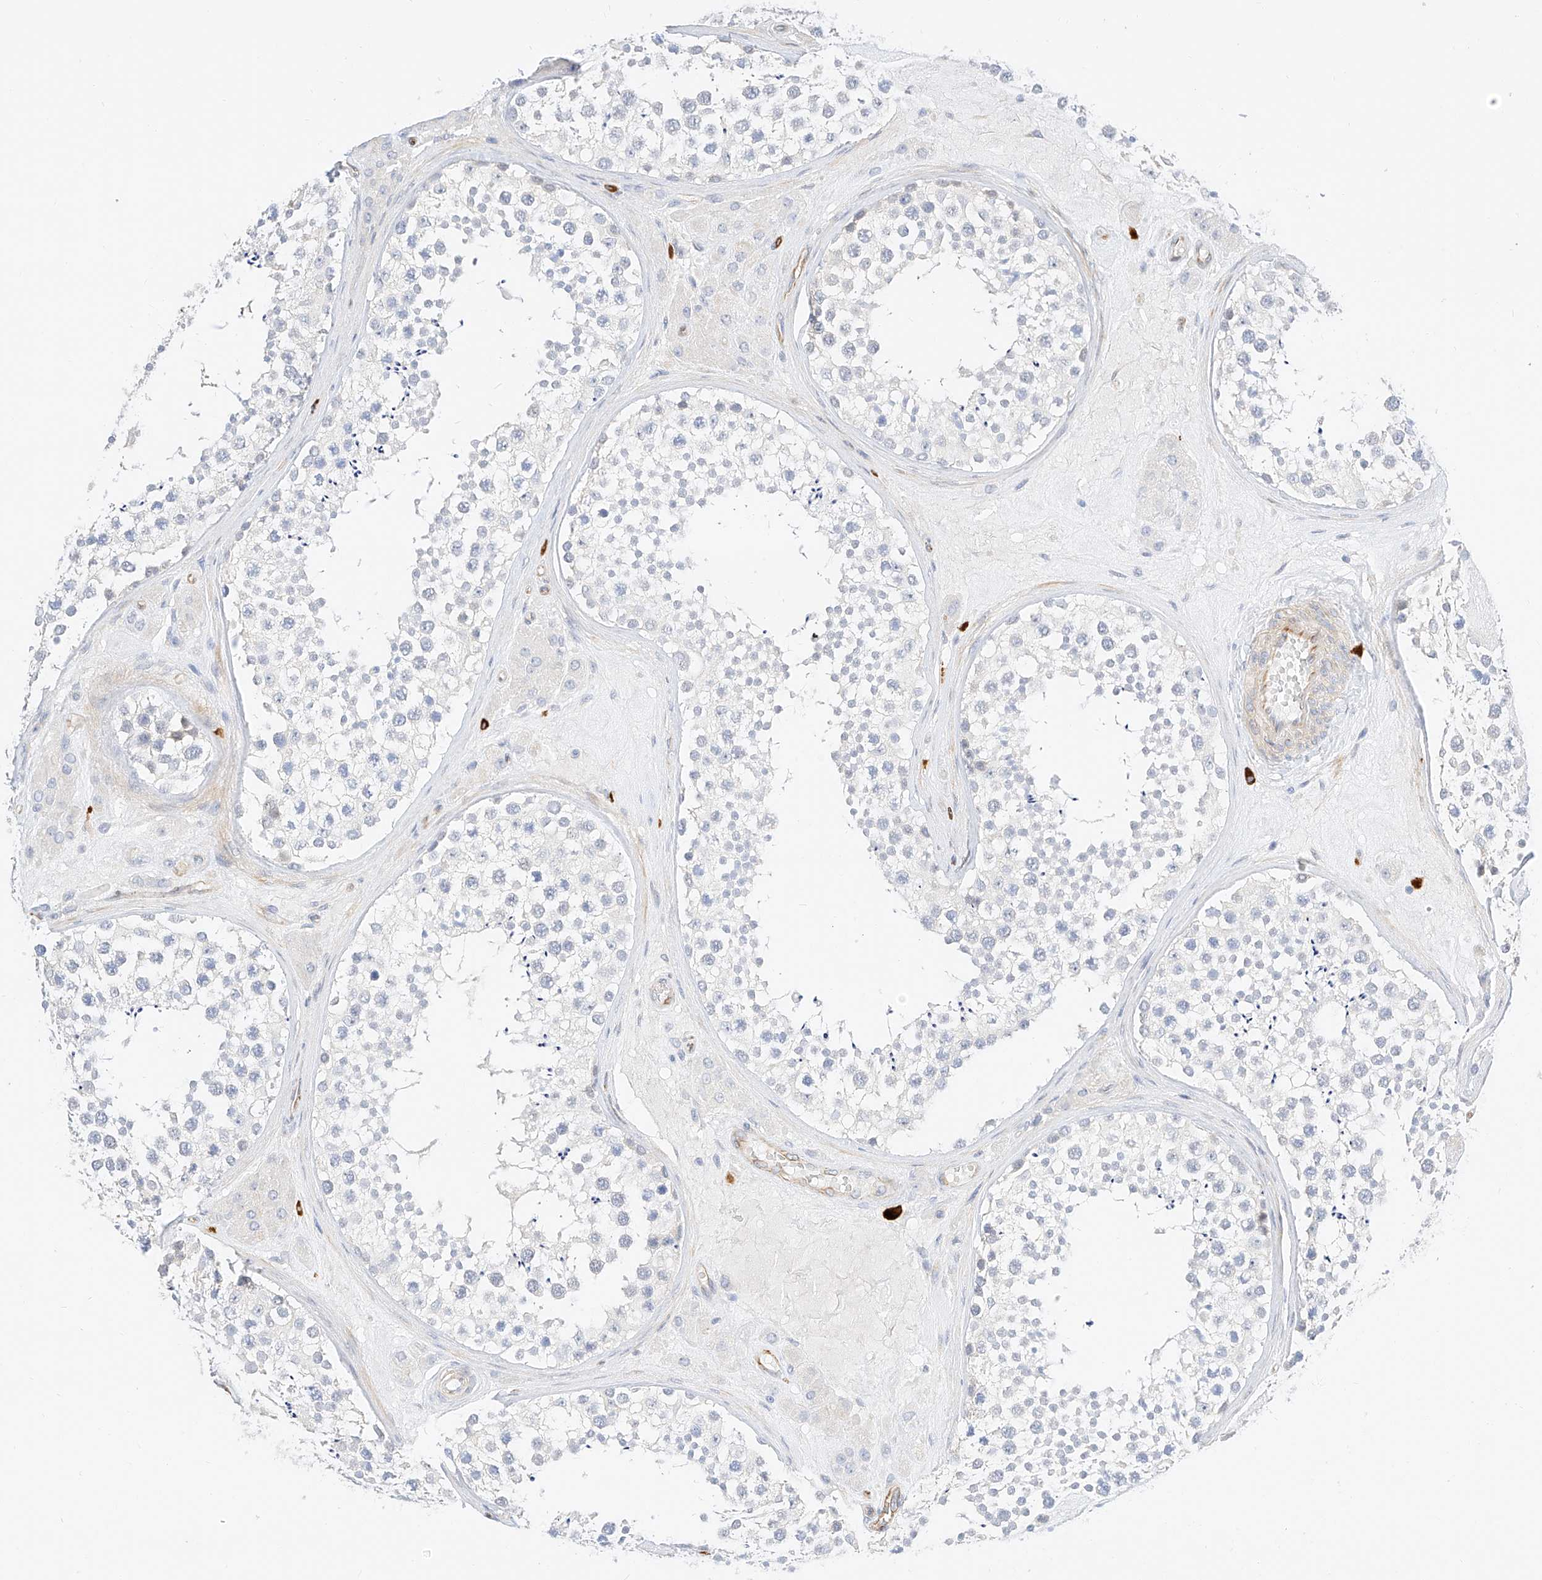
{"staining": {"intensity": "negative", "quantity": "none", "location": "none"}, "tissue": "testis", "cell_type": "Cells in seminiferous ducts", "image_type": "normal", "snomed": [{"axis": "morphology", "description": "Normal tissue, NOS"}, {"axis": "topography", "description": "Testis"}], "caption": "Cells in seminiferous ducts are negative for brown protein staining in unremarkable testis. (Brightfield microscopy of DAB (3,3'-diaminobenzidine) immunohistochemistry at high magnification).", "gene": "CDCP2", "patient": {"sex": "male", "age": 46}}